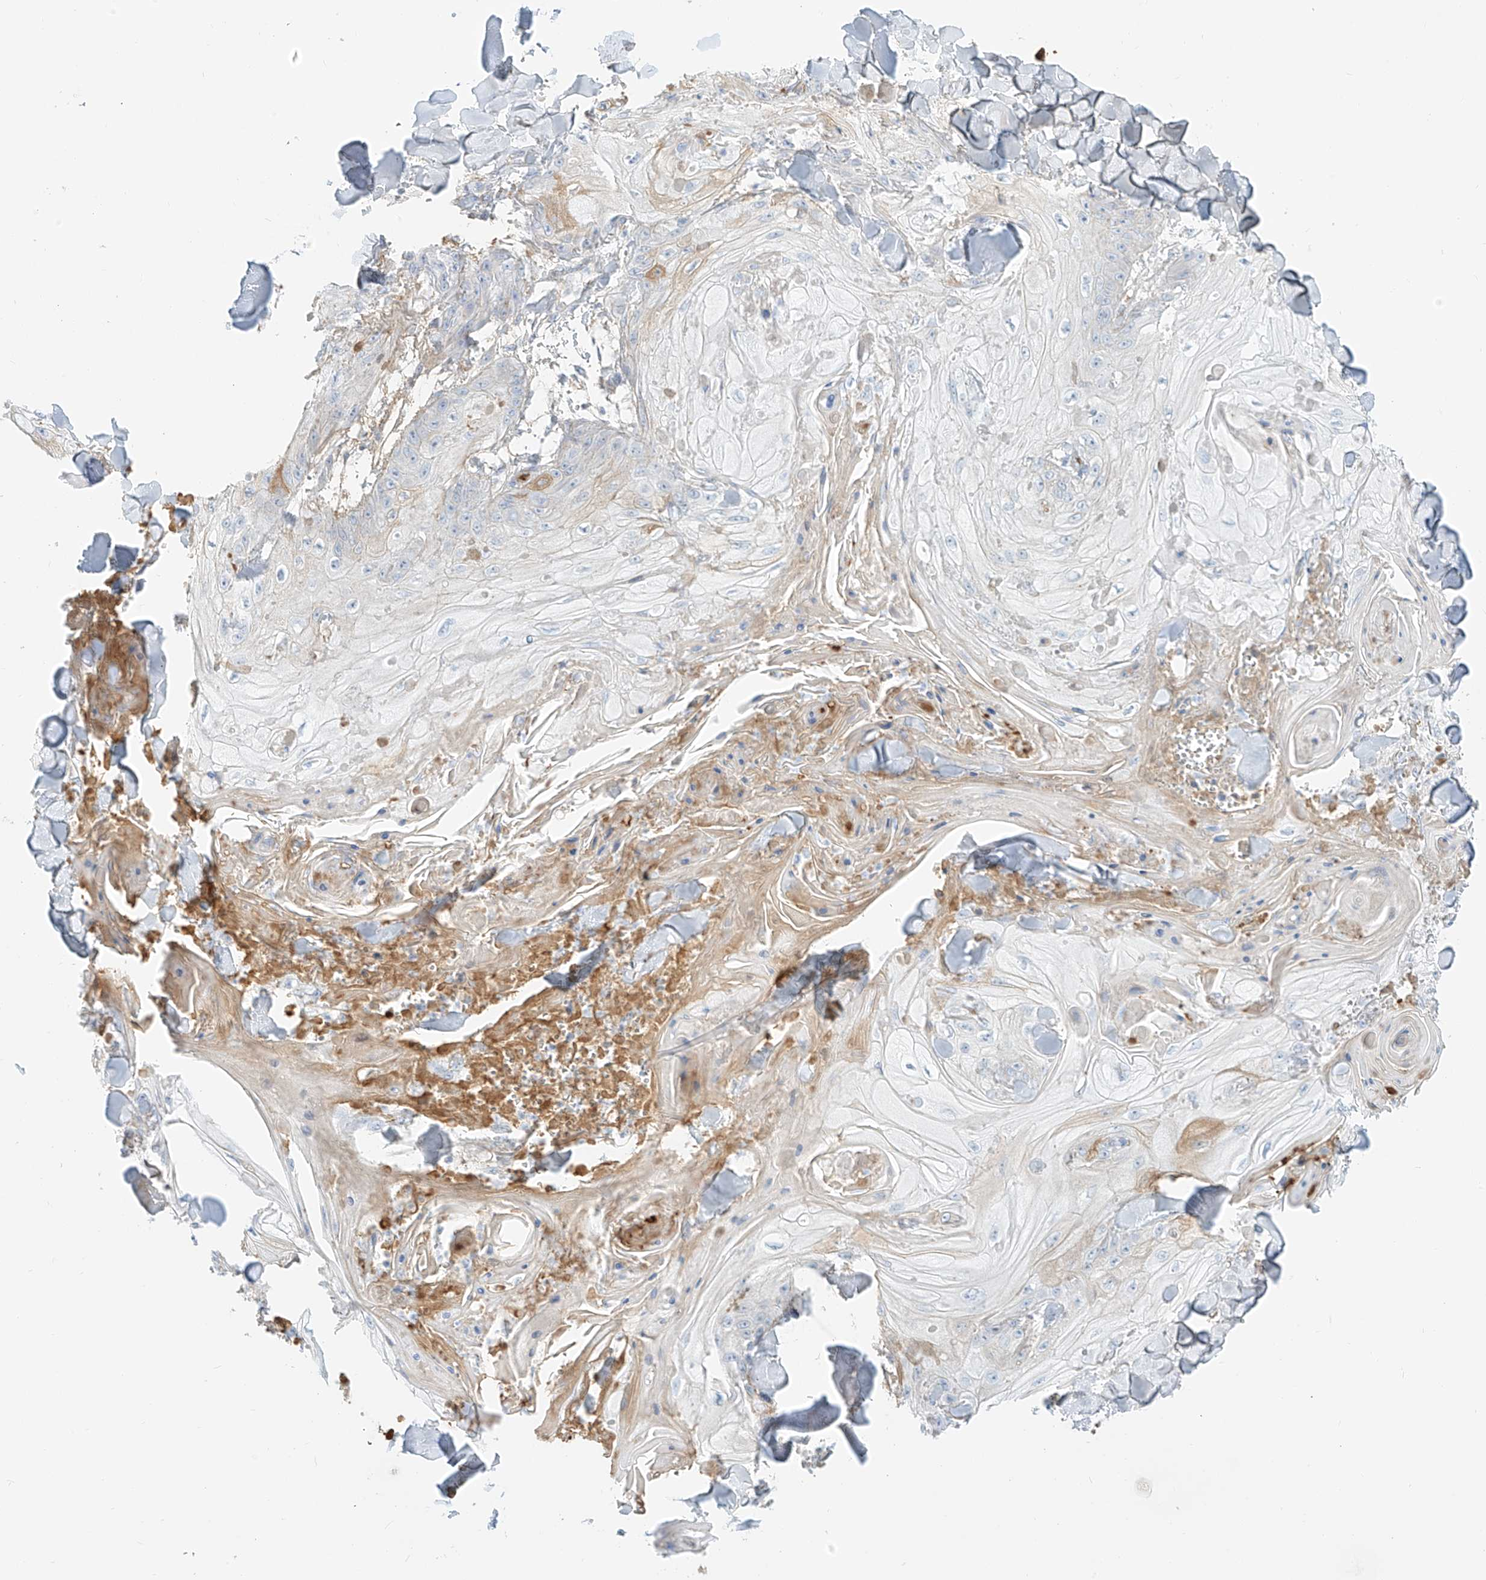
{"staining": {"intensity": "negative", "quantity": "none", "location": "none"}, "tissue": "skin cancer", "cell_type": "Tumor cells", "image_type": "cancer", "snomed": [{"axis": "morphology", "description": "Squamous cell carcinoma, NOS"}, {"axis": "topography", "description": "Skin"}], "caption": "The image reveals no significant staining in tumor cells of skin cancer (squamous cell carcinoma).", "gene": "OCSTAMP", "patient": {"sex": "male", "age": 74}}